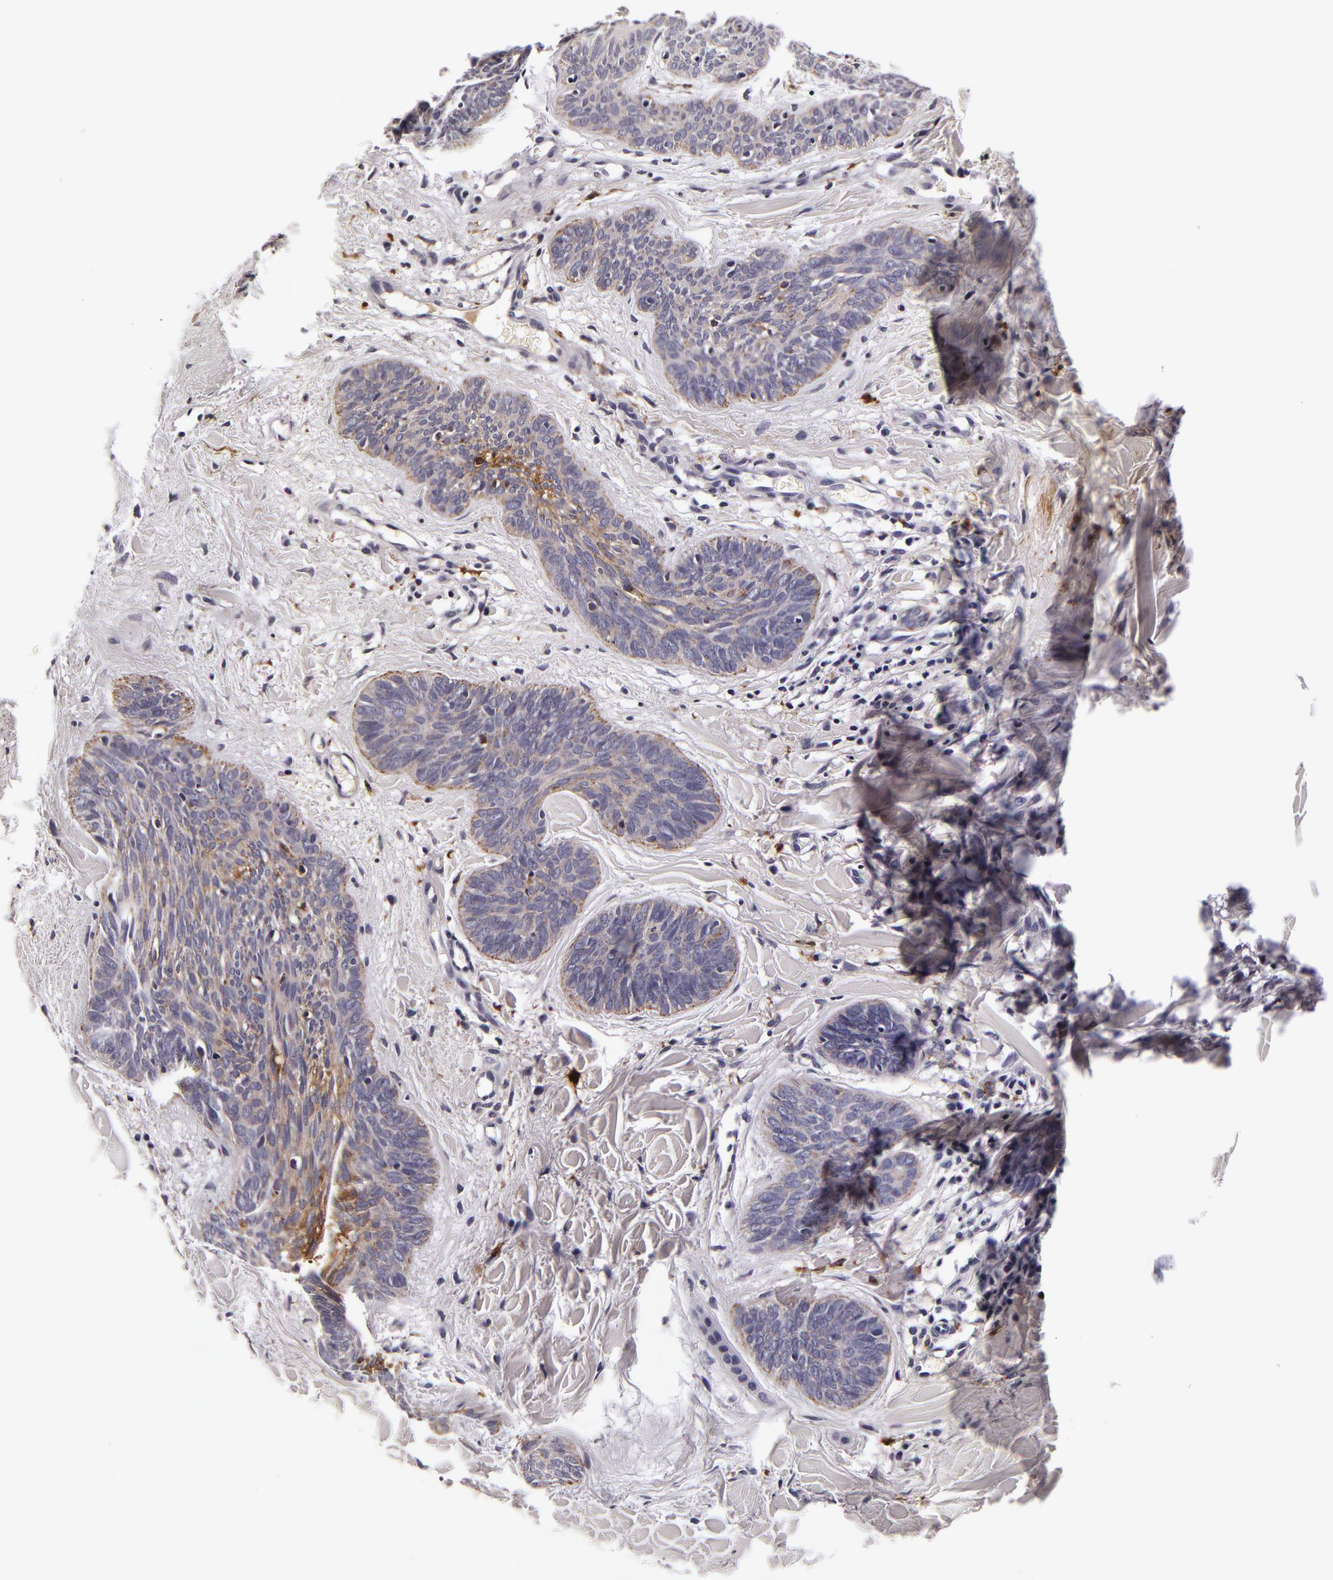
{"staining": {"intensity": "negative", "quantity": "none", "location": "none"}, "tissue": "skin cancer", "cell_type": "Tumor cells", "image_type": "cancer", "snomed": [{"axis": "morphology", "description": "Basal cell carcinoma"}, {"axis": "topography", "description": "Skin"}], "caption": "Tumor cells are negative for brown protein staining in basal cell carcinoma (skin). (IHC, brightfield microscopy, high magnification).", "gene": "LGALS3BP", "patient": {"sex": "female", "age": 81}}